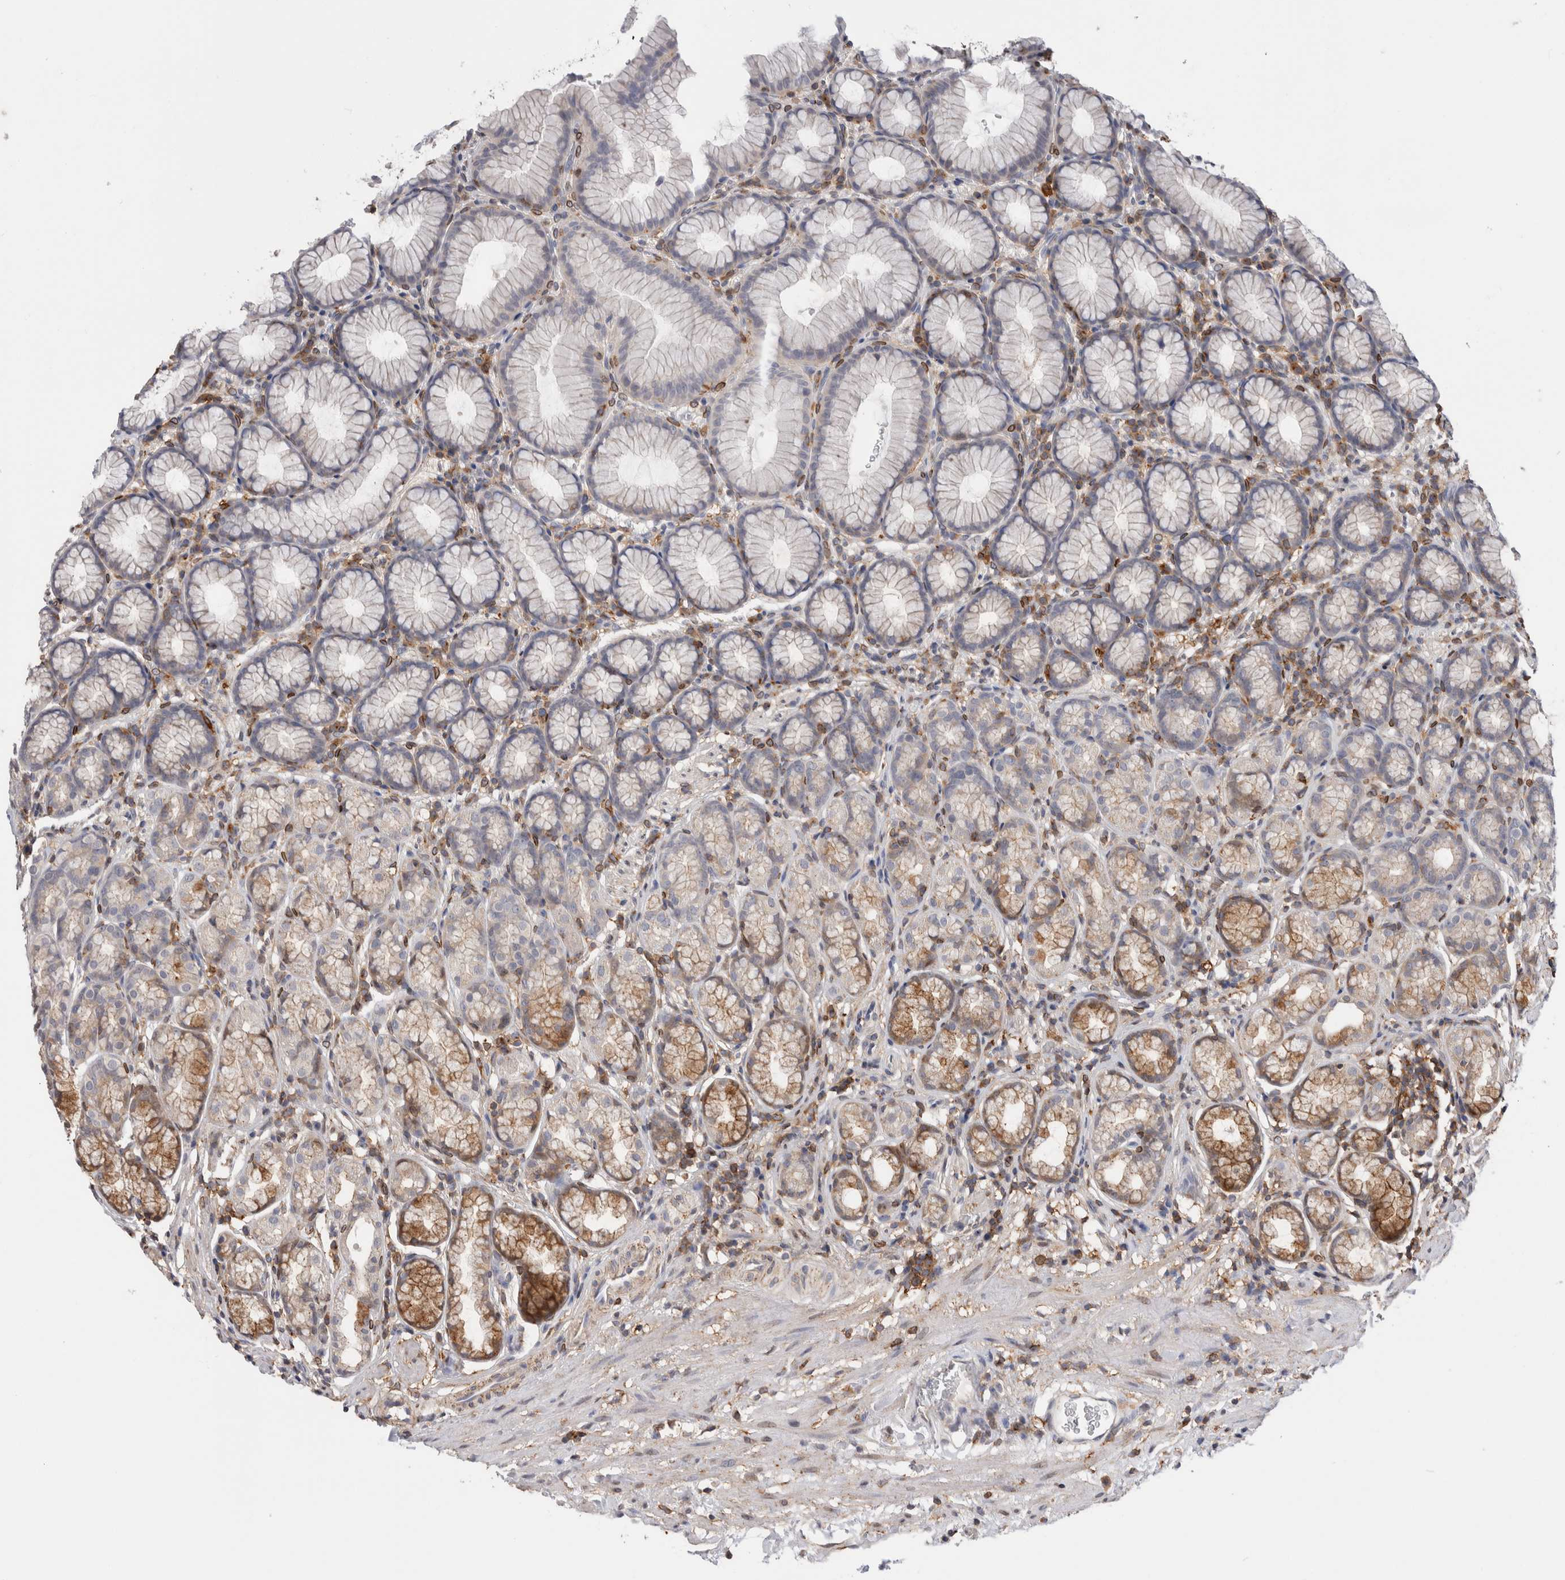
{"staining": {"intensity": "moderate", "quantity": "<25%", "location": "cytoplasmic/membranous"}, "tissue": "stomach", "cell_type": "Glandular cells", "image_type": "normal", "snomed": [{"axis": "morphology", "description": "Normal tissue, NOS"}, {"axis": "topography", "description": "Stomach"}], "caption": "About <25% of glandular cells in normal human stomach show moderate cytoplasmic/membranous protein staining as visualized by brown immunohistochemical staining.", "gene": "CCDC88B", "patient": {"sex": "male", "age": 42}}